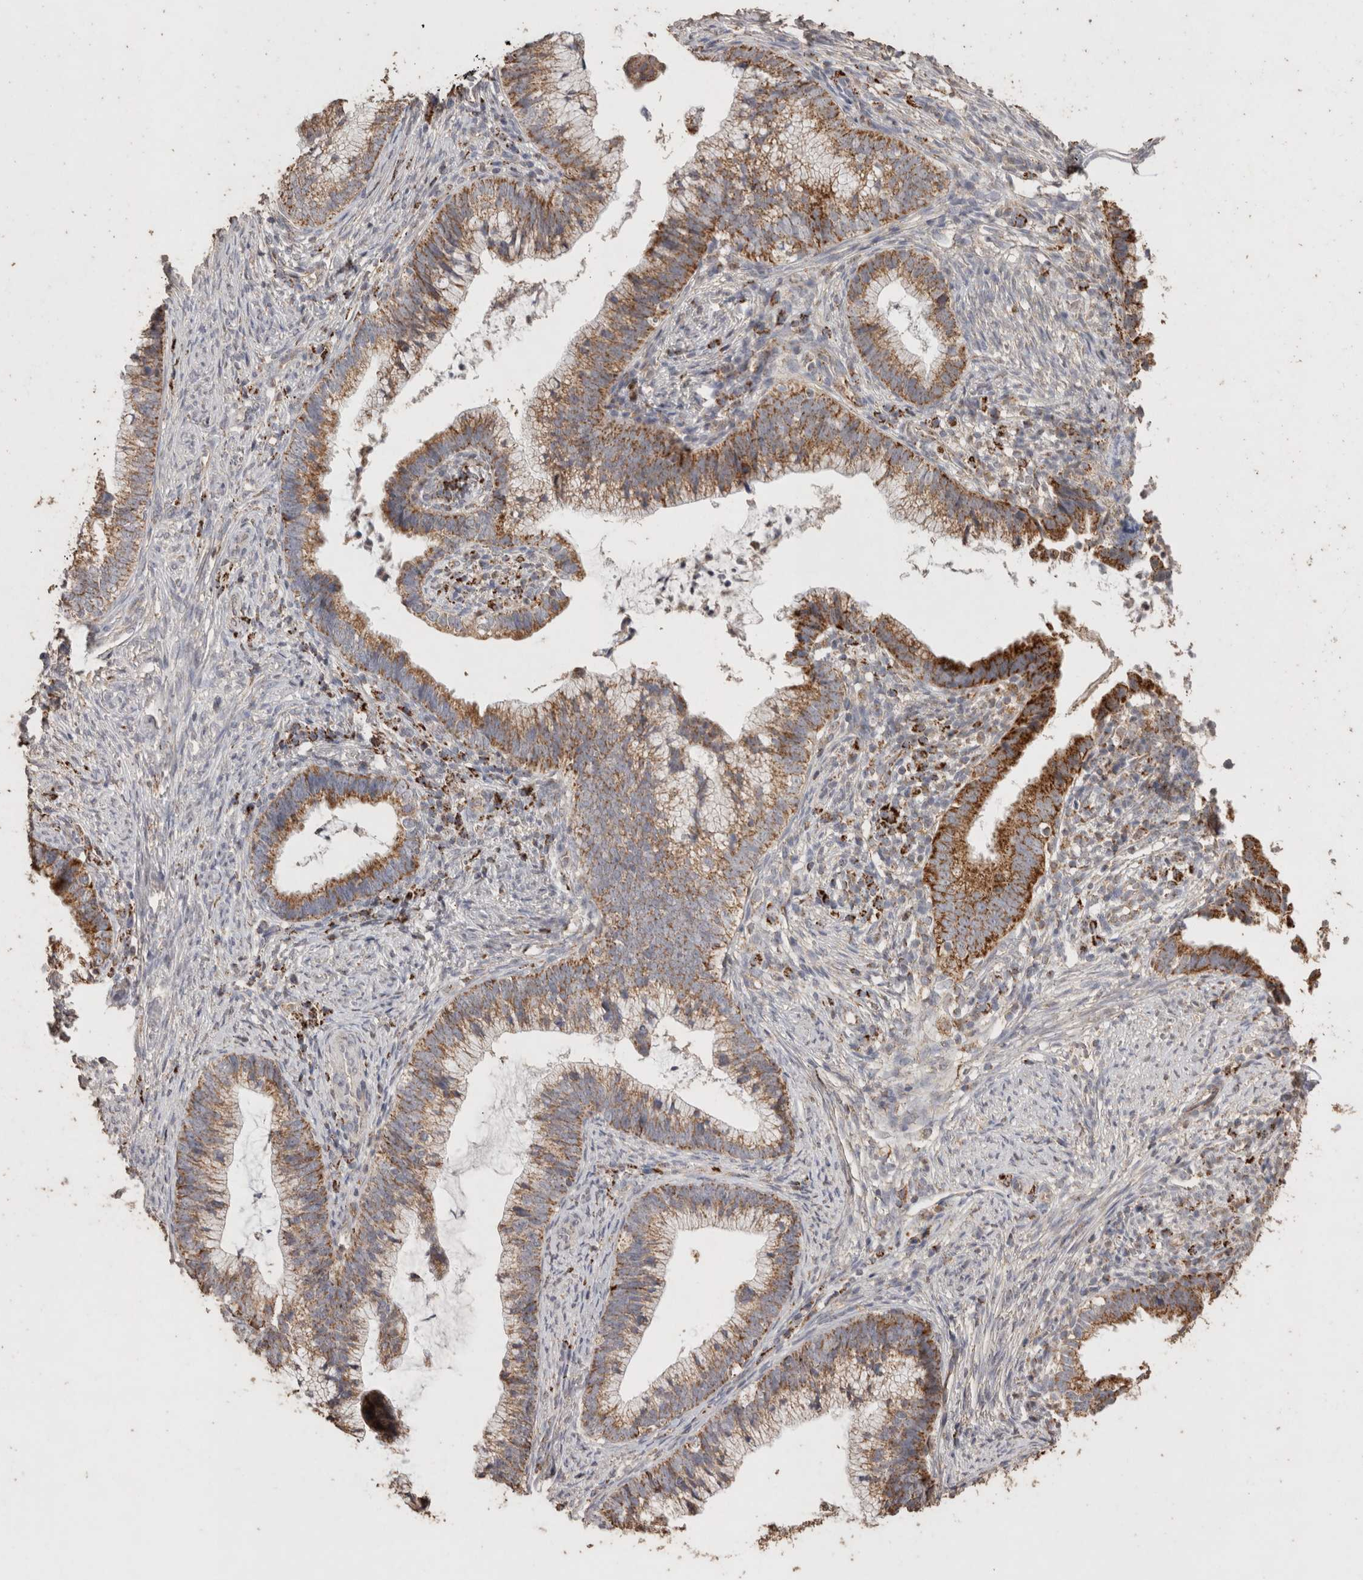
{"staining": {"intensity": "moderate", "quantity": ">75%", "location": "cytoplasmic/membranous"}, "tissue": "cervical cancer", "cell_type": "Tumor cells", "image_type": "cancer", "snomed": [{"axis": "morphology", "description": "Adenocarcinoma, NOS"}, {"axis": "topography", "description": "Cervix"}], "caption": "Tumor cells demonstrate medium levels of moderate cytoplasmic/membranous staining in about >75% of cells in cervical cancer. Using DAB (3,3'-diaminobenzidine) (brown) and hematoxylin (blue) stains, captured at high magnification using brightfield microscopy.", "gene": "ACADM", "patient": {"sex": "female", "age": 36}}